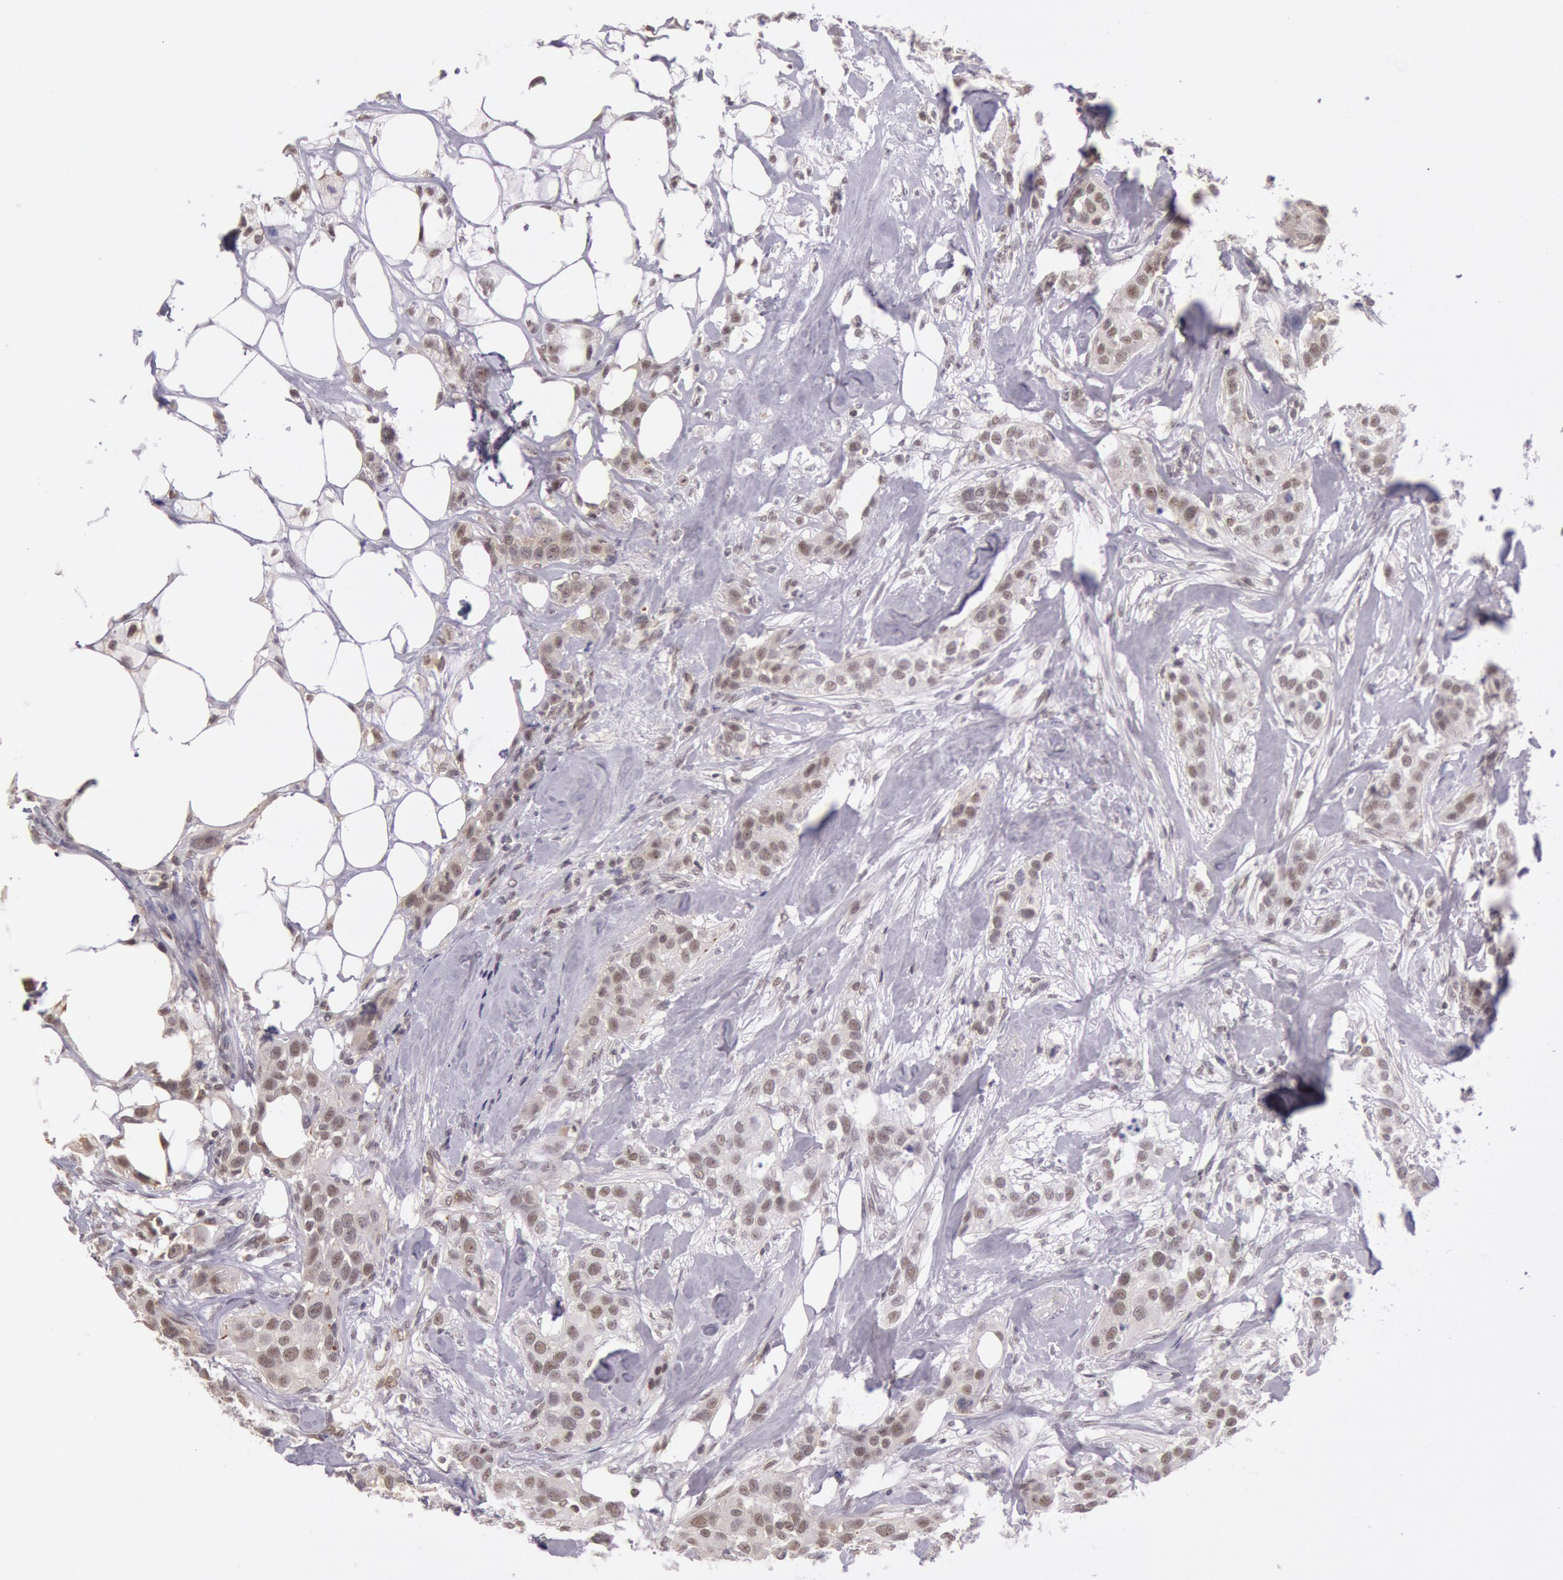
{"staining": {"intensity": "moderate", "quantity": ">75%", "location": "nuclear"}, "tissue": "breast cancer", "cell_type": "Tumor cells", "image_type": "cancer", "snomed": [{"axis": "morphology", "description": "Duct carcinoma"}, {"axis": "topography", "description": "Breast"}], "caption": "A histopathology image of breast cancer (intraductal carcinoma) stained for a protein exhibits moderate nuclear brown staining in tumor cells.", "gene": "HIF1A", "patient": {"sex": "female", "age": 45}}